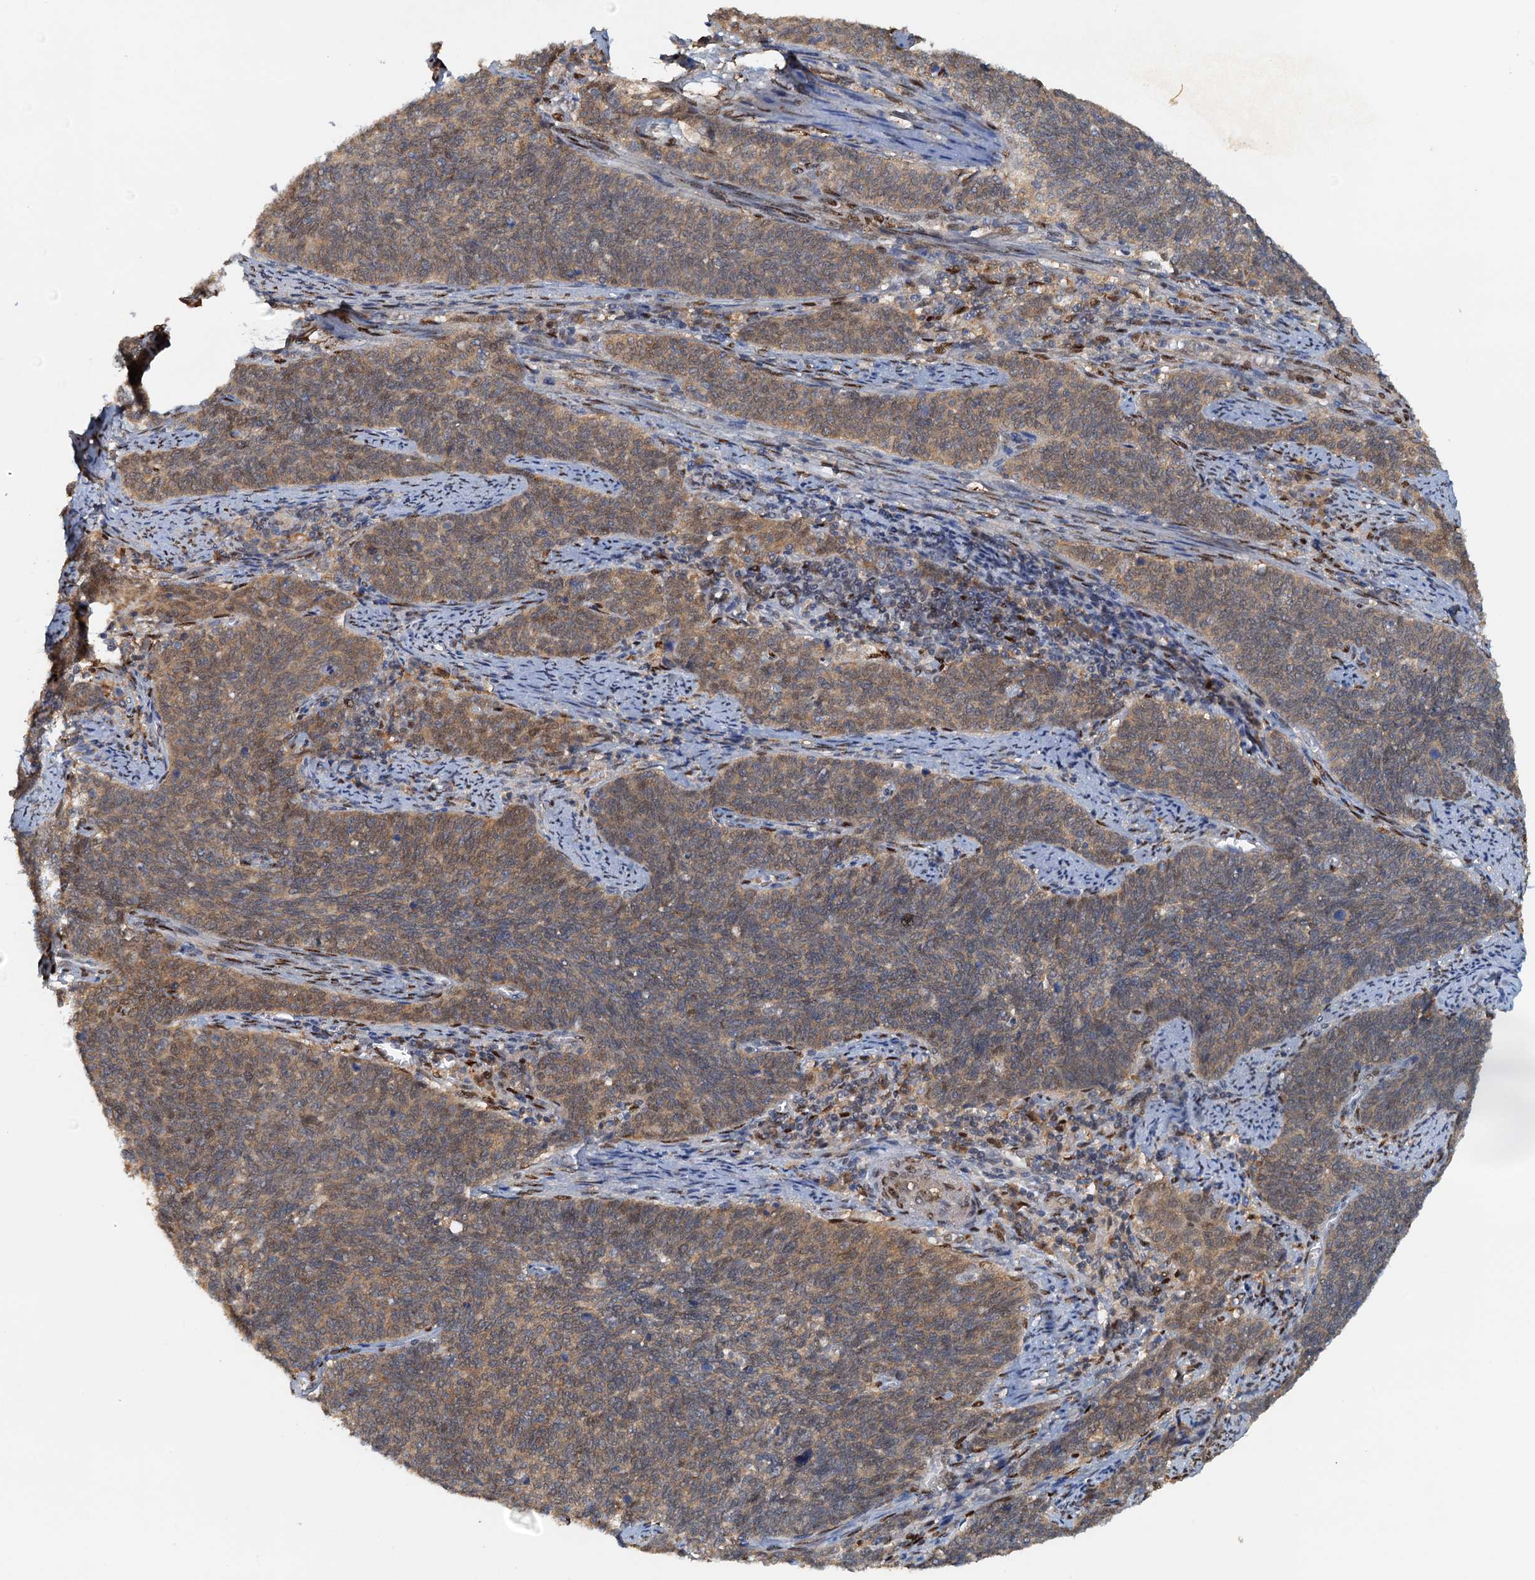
{"staining": {"intensity": "weak", "quantity": ">75%", "location": "cytoplasmic/membranous,nuclear"}, "tissue": "cervical cancer", "cell_type": "Tumor cells", "image_type": "cancer", "snomed": [{"axis": "morphology", "description": "Squamous cell carcinoma, NOS"}, {"axis": "topography", "description": "Cervix"}], "caption": "Cervical squamous cell carcinoma stained with DAB (3,3'-diaminobenzidine) immunohistochemistry shows low levels of weak cytoplasmic/membranous and nuclear positivity in about >75% of tumor cells.", "gene": "UBL7", "patient": {"sex": "female", "age": 39}}